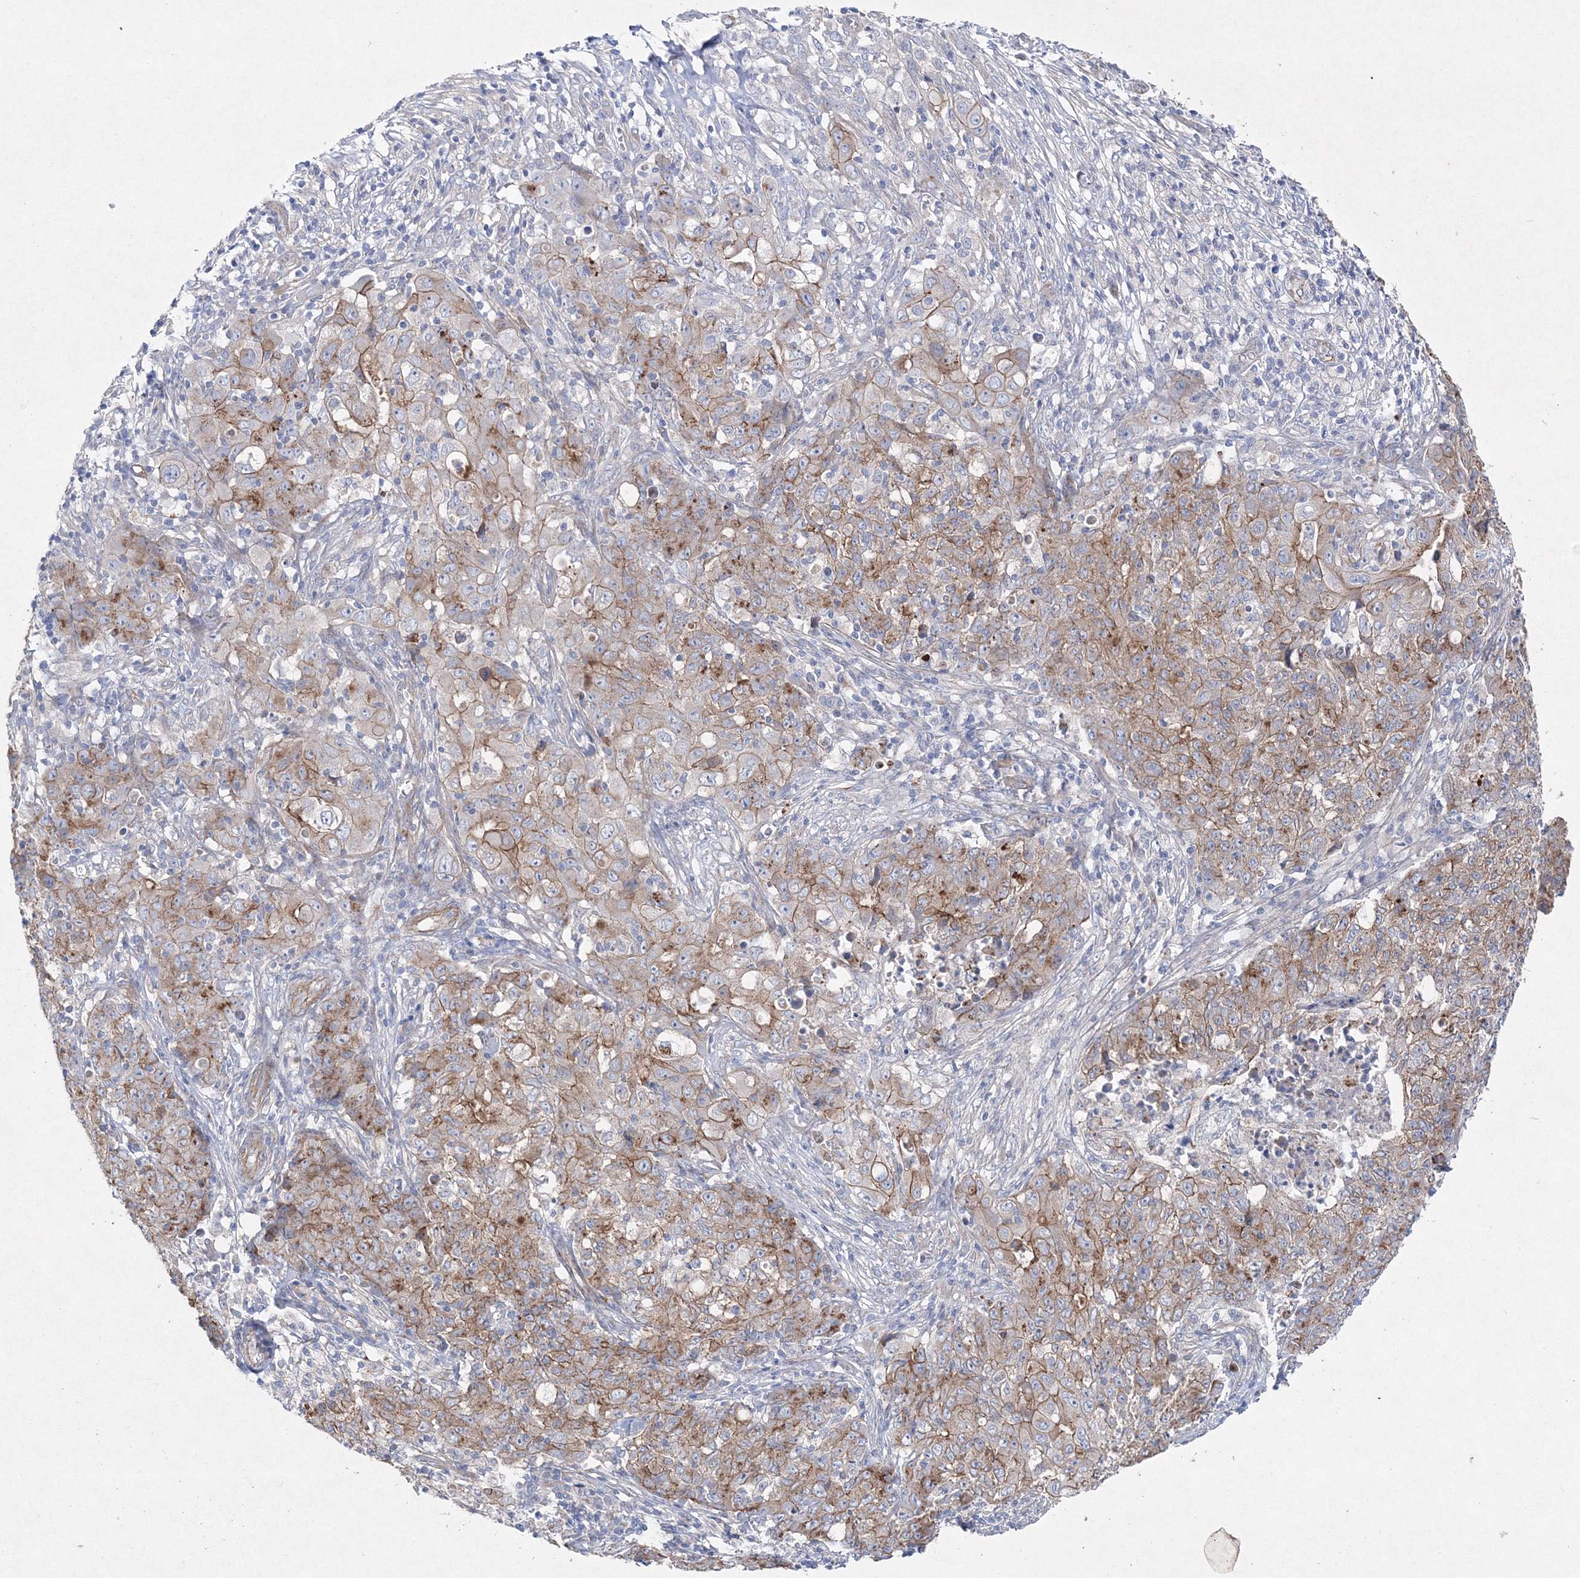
{"staining": {"intensity": "moderate", "quantity": ">75%", "location": "cytoplasmic/membranous"}, "tissue": "ovarian cancer", "cell_type": "Tumor cells", "image_type": "cancer", "snomed": [{"axis": "morphology", "description": "Carcinoma, endometroid"}, {"axis": "topography", "description": "Ovary"}], "caption": "DAB immunohistochemical staining of human ovarian endometroid carcinoma shows moderate cytoplasmic/membranous protein expression in about >75% of tumor cells.", "gene": "NAA40", "patient": {"sex": "female", "age": 42}}